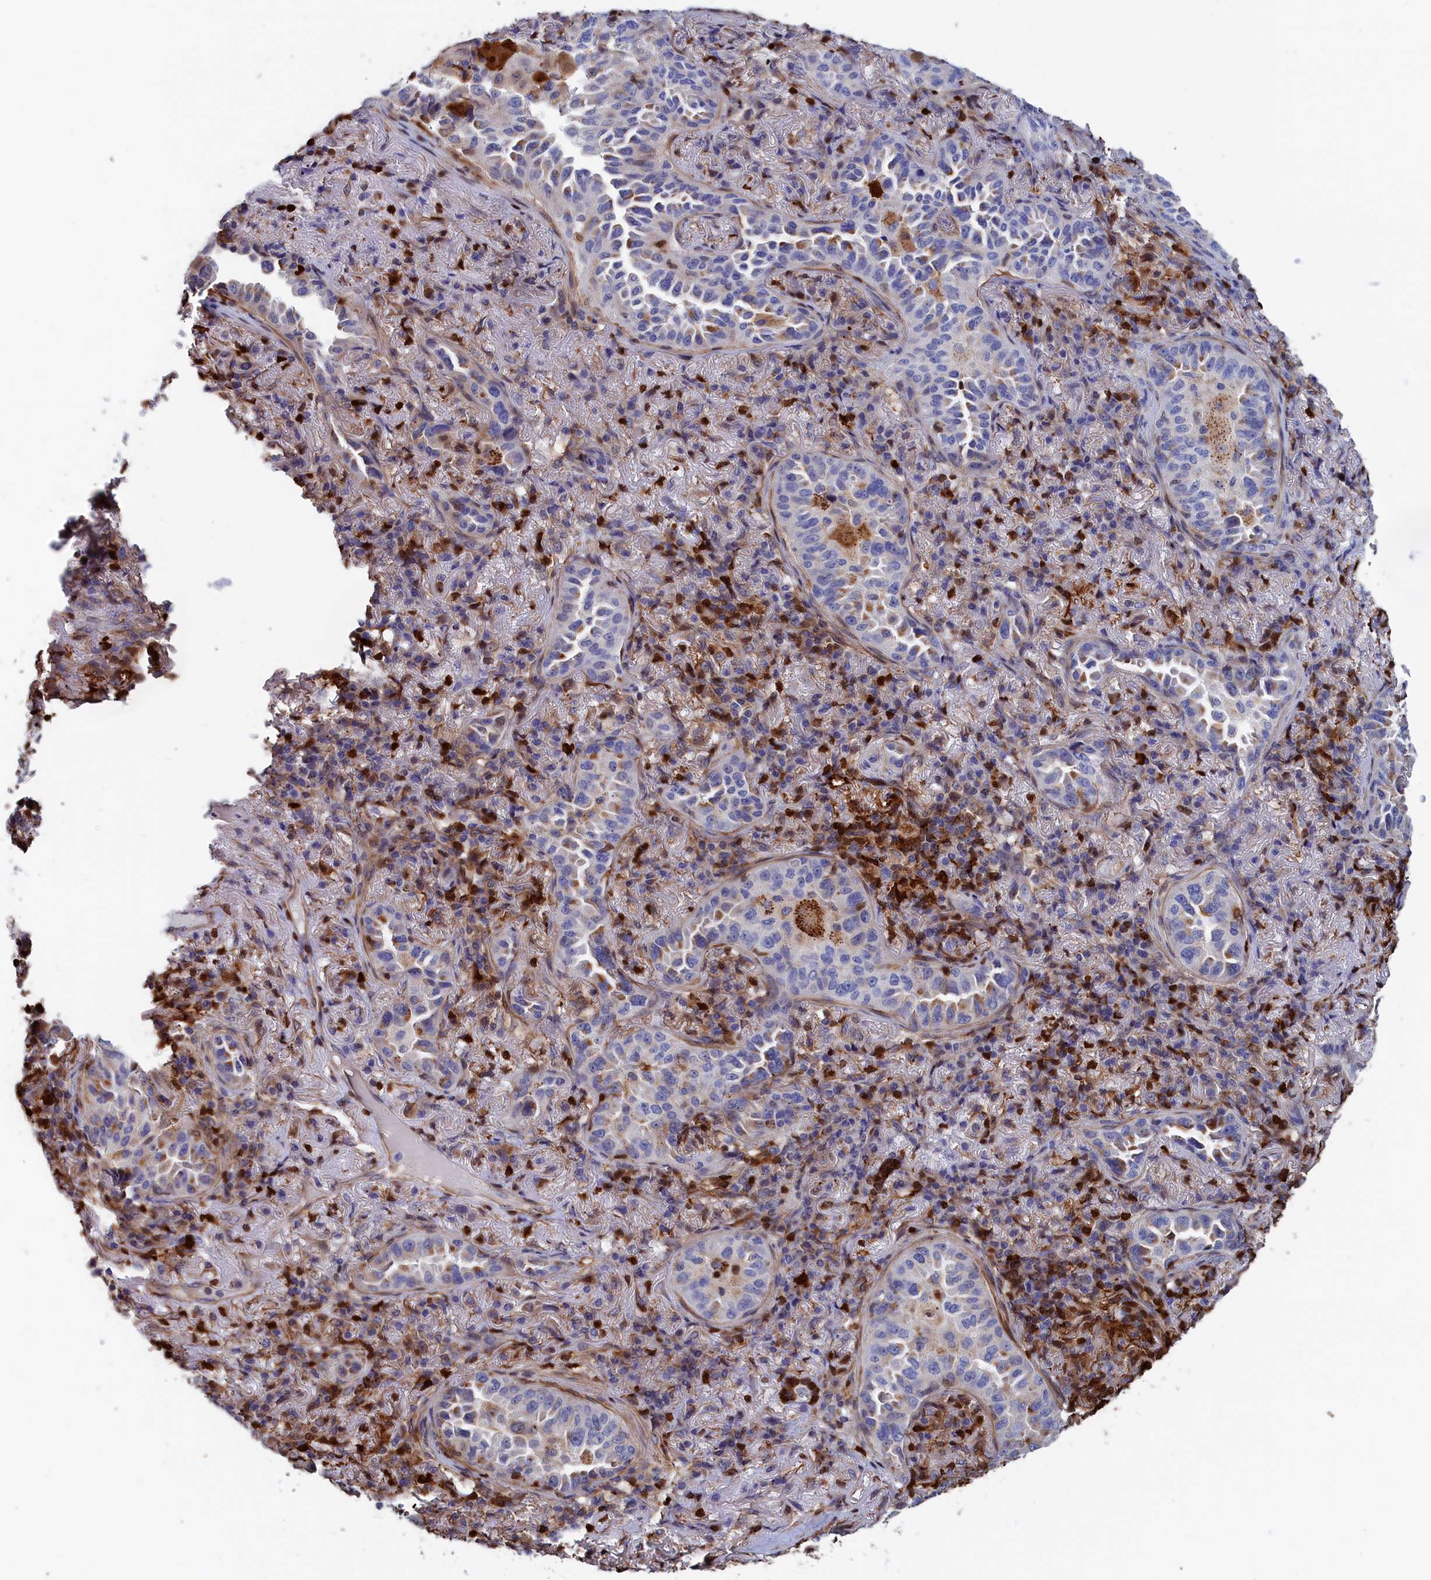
{"staining": {"intensity": "moderate", "quantity": "<25%", "location": "cytoplasmic/membranous"}, "tissue": "lung cancer", "cell_type": "Tumor cells", "image_type": "cancer", "snomed": [{"axis": "morphology", "description": "Adenocarcinoma, NOS"}, {"axis": "topography", "description": "Lung"}], "caption": "Human lung cancer stained with a protein marker shows moderate staining in tumor cells.", "gene": "CRIP1", "patient": {"sex": "female", "age": 69}}